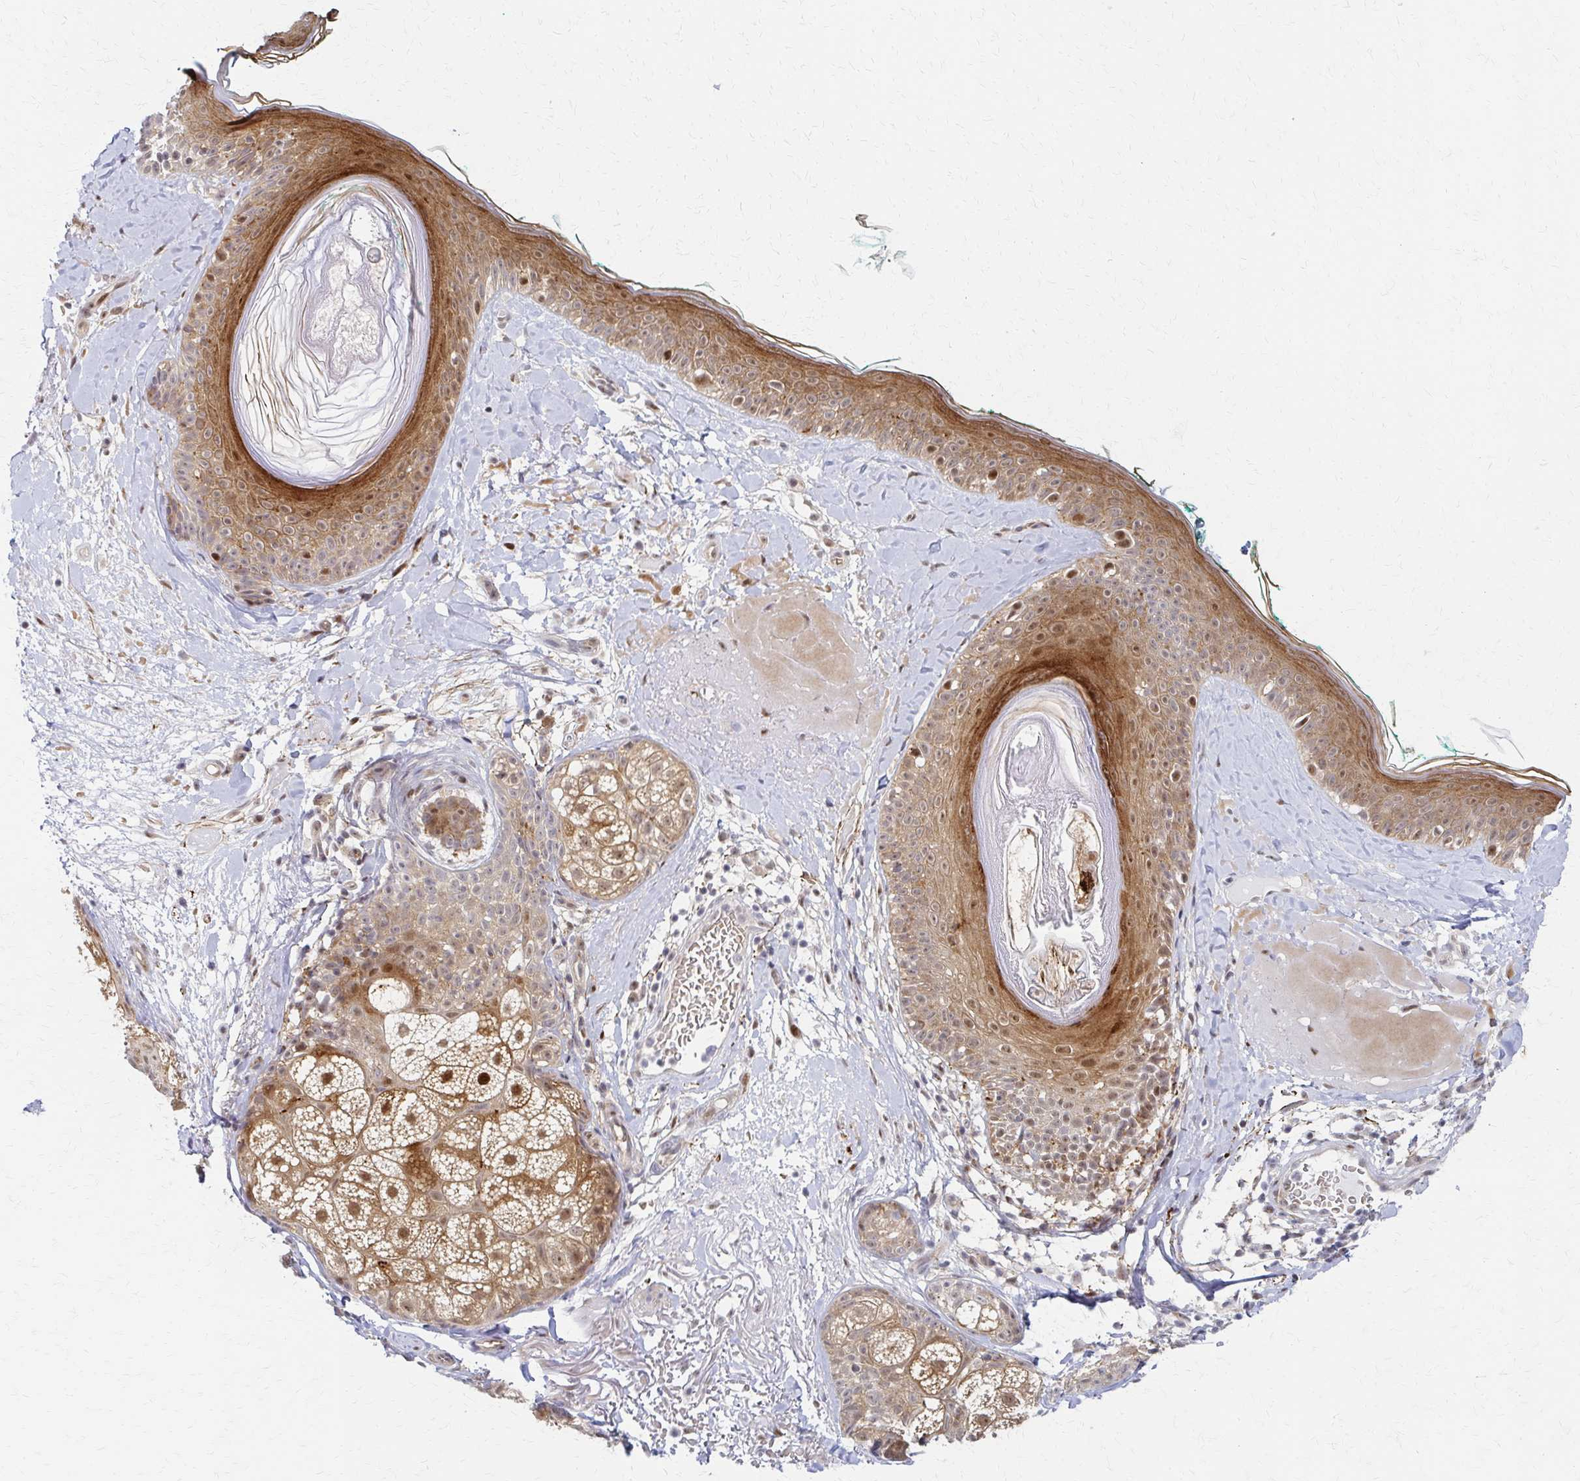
{"staining": {"intensity": "moderate", "quantity": ">75%", "location": "cytoplasmic/membranous"}, "tissue": "skin", "cell_type": "Fibroblasts", "image_type": "normal", "snomed": [{"axis": "morphology", "description": "Normal tissue, NOS"}, {"axis": "topography", "description": "Skin"}], "caption": "Immunohistochemistry histopathology image of unremarkable skin: skin stained using IHC exhibits medium levels of moderate protein expression localized specifically in the cytoplasmic/membranous of fibroblasts, appearing as a cytoplasmic/membranous brown color.", "gene": "PSMD7", "patient": {"sex": "male", "age": 73}}